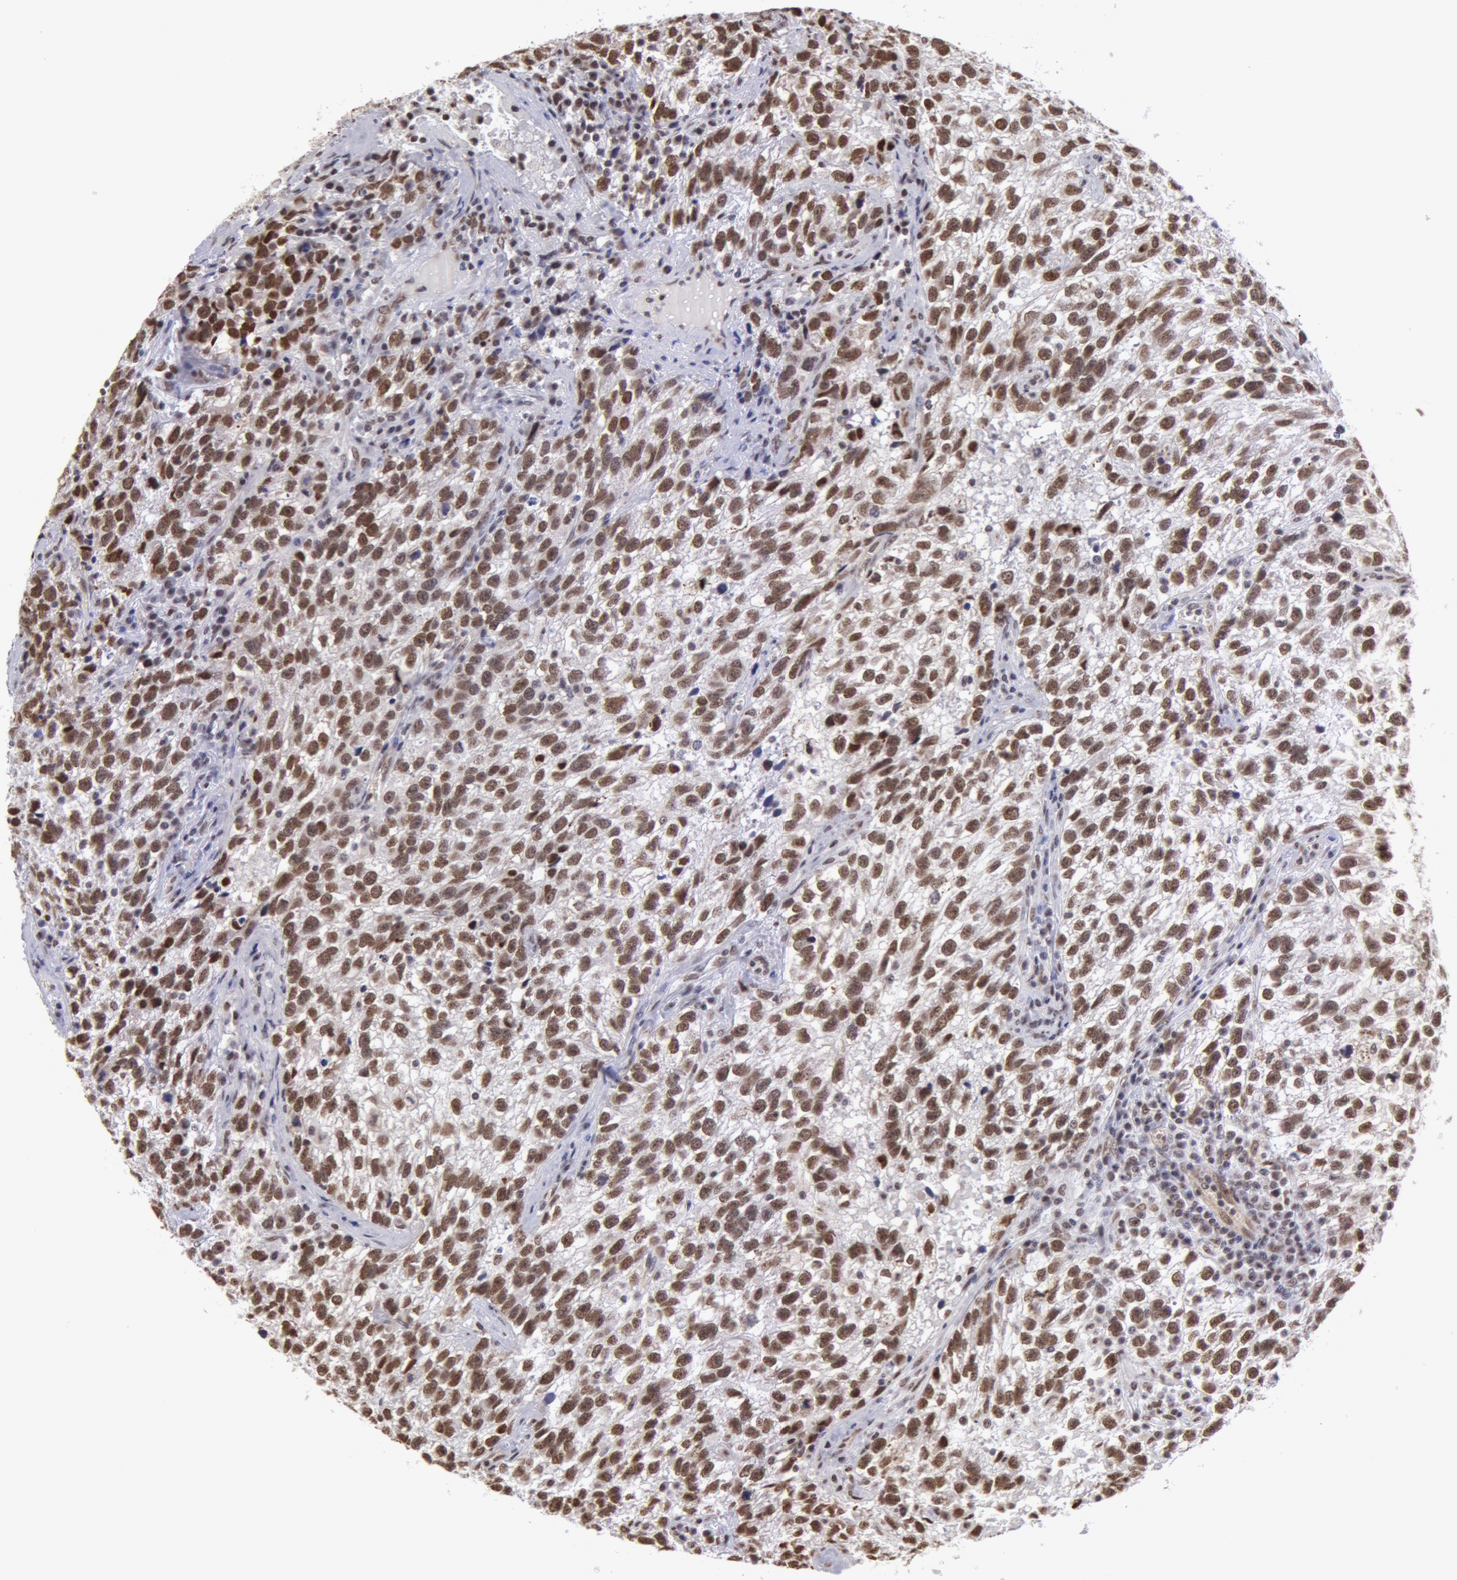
{"staining": {"intensity": "moderate", "quantity": "25%-75%", "location": "nuclear"}, "tissue": "testis cancer", "cell_type": "Tumor cells", "image_type": "cancer", "snomed": [{"axis": "morphology", "description": "Seminoma, NOS"}, {"axis": "topography", "description": "Testis"}], "caption": "About 25%-75% of tumor cells in human testis cancer (seminoma) show moderate nuclear protein positivity as visualized by brown immunohistochemical staining.", "gene": "VRTN", "patient": {"sex": "male", "age": 38}}